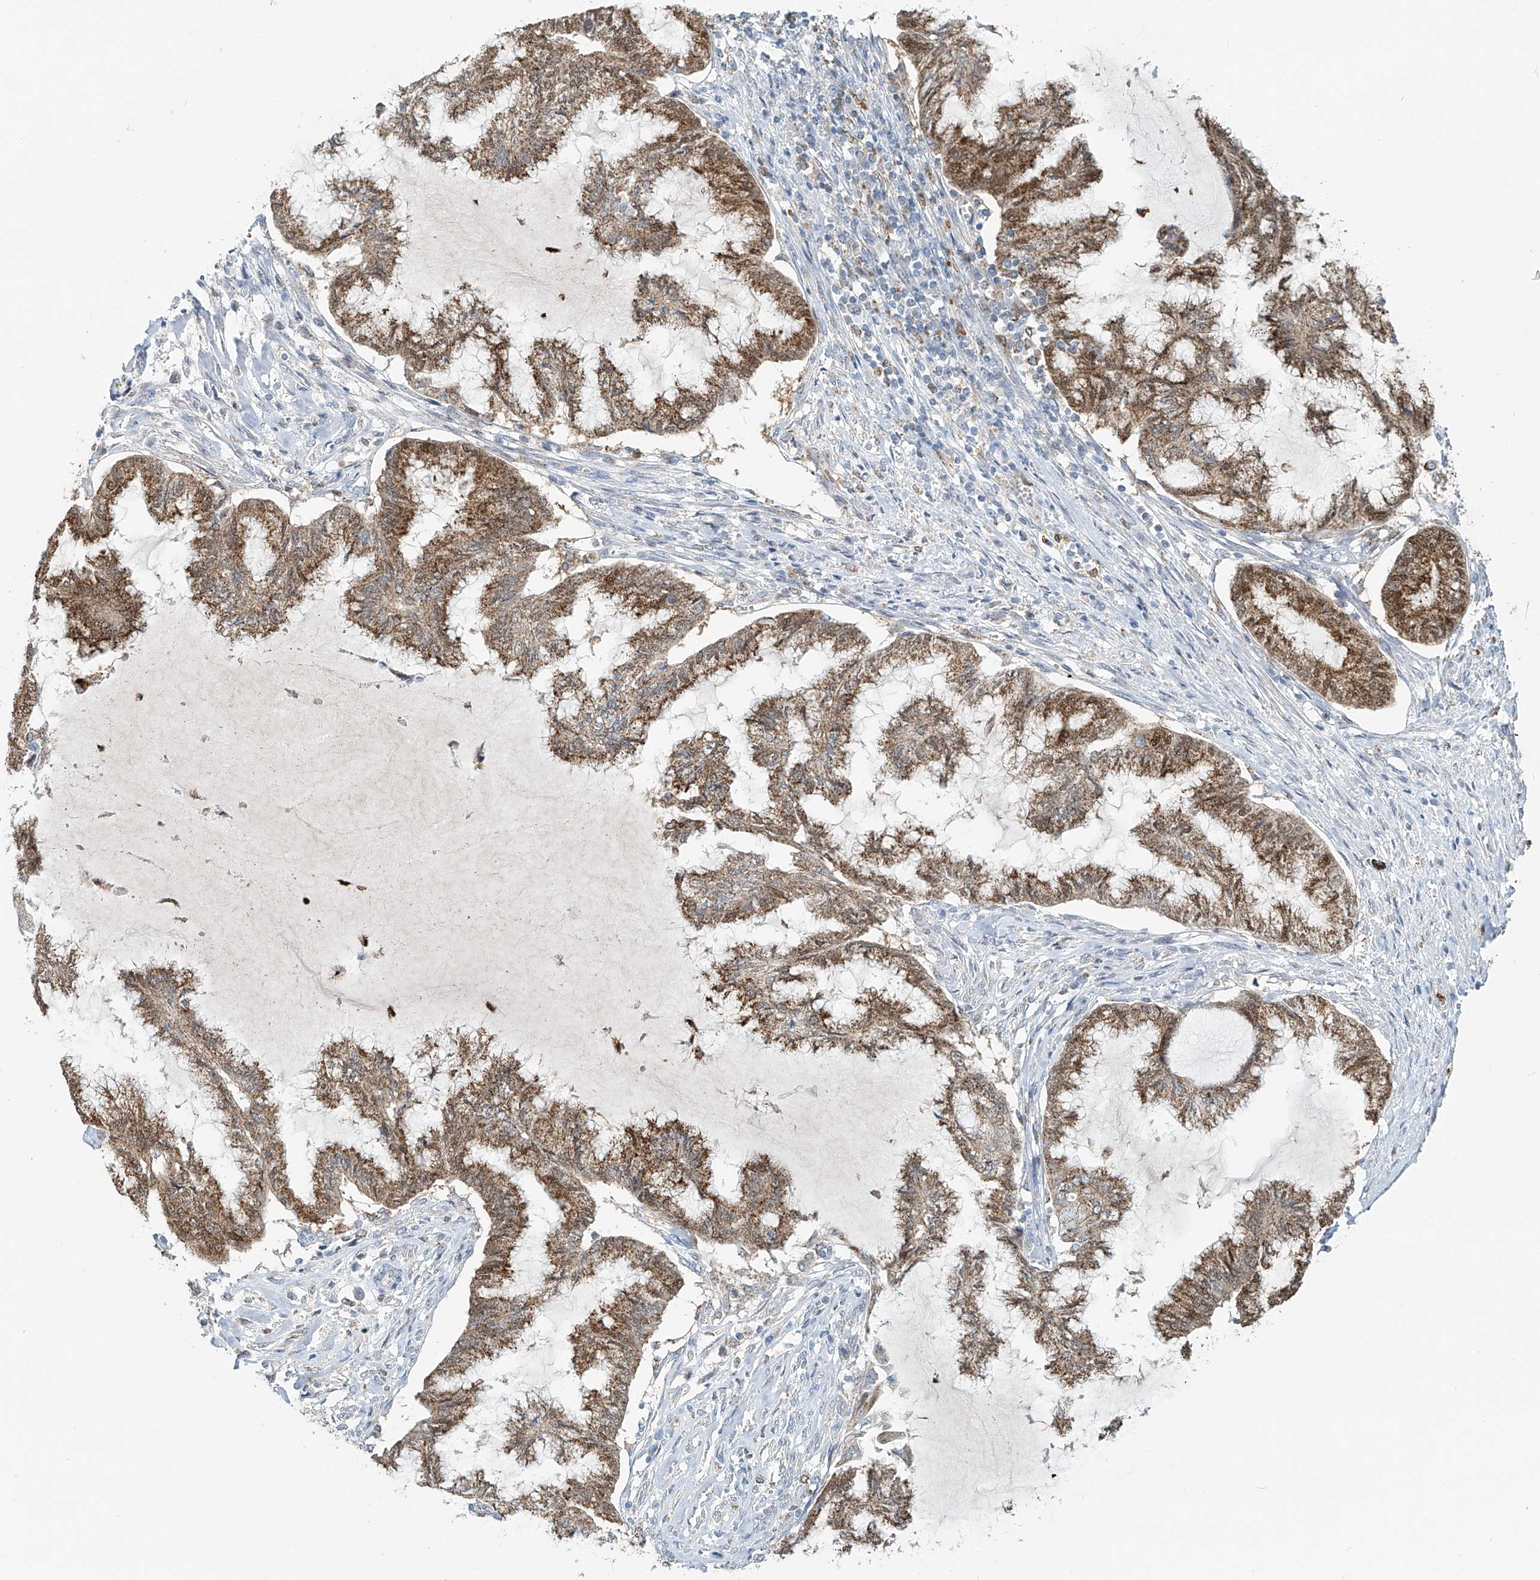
{"staining": {"intensity": "moderate", "quantity": ">75%", "location": "cytoplasmic/membranous"}, "tissue": "endometrial cancer", "cell_type": "Tumor cells", "image_type": "cancer", "snomed": [{"axis": "morphology", "description": "Adenocarcinoma, NOS"}, {"axis": "topography", "description": "Endometrium"}], "caption": "Immunohistochemical staining of human endometrial cancer shows moderate cytoplasmic/membranous protein expression in about >75% of tumor cells.", "gene": "PTPRA", "patient": {"sex": "female", "age": 86}}